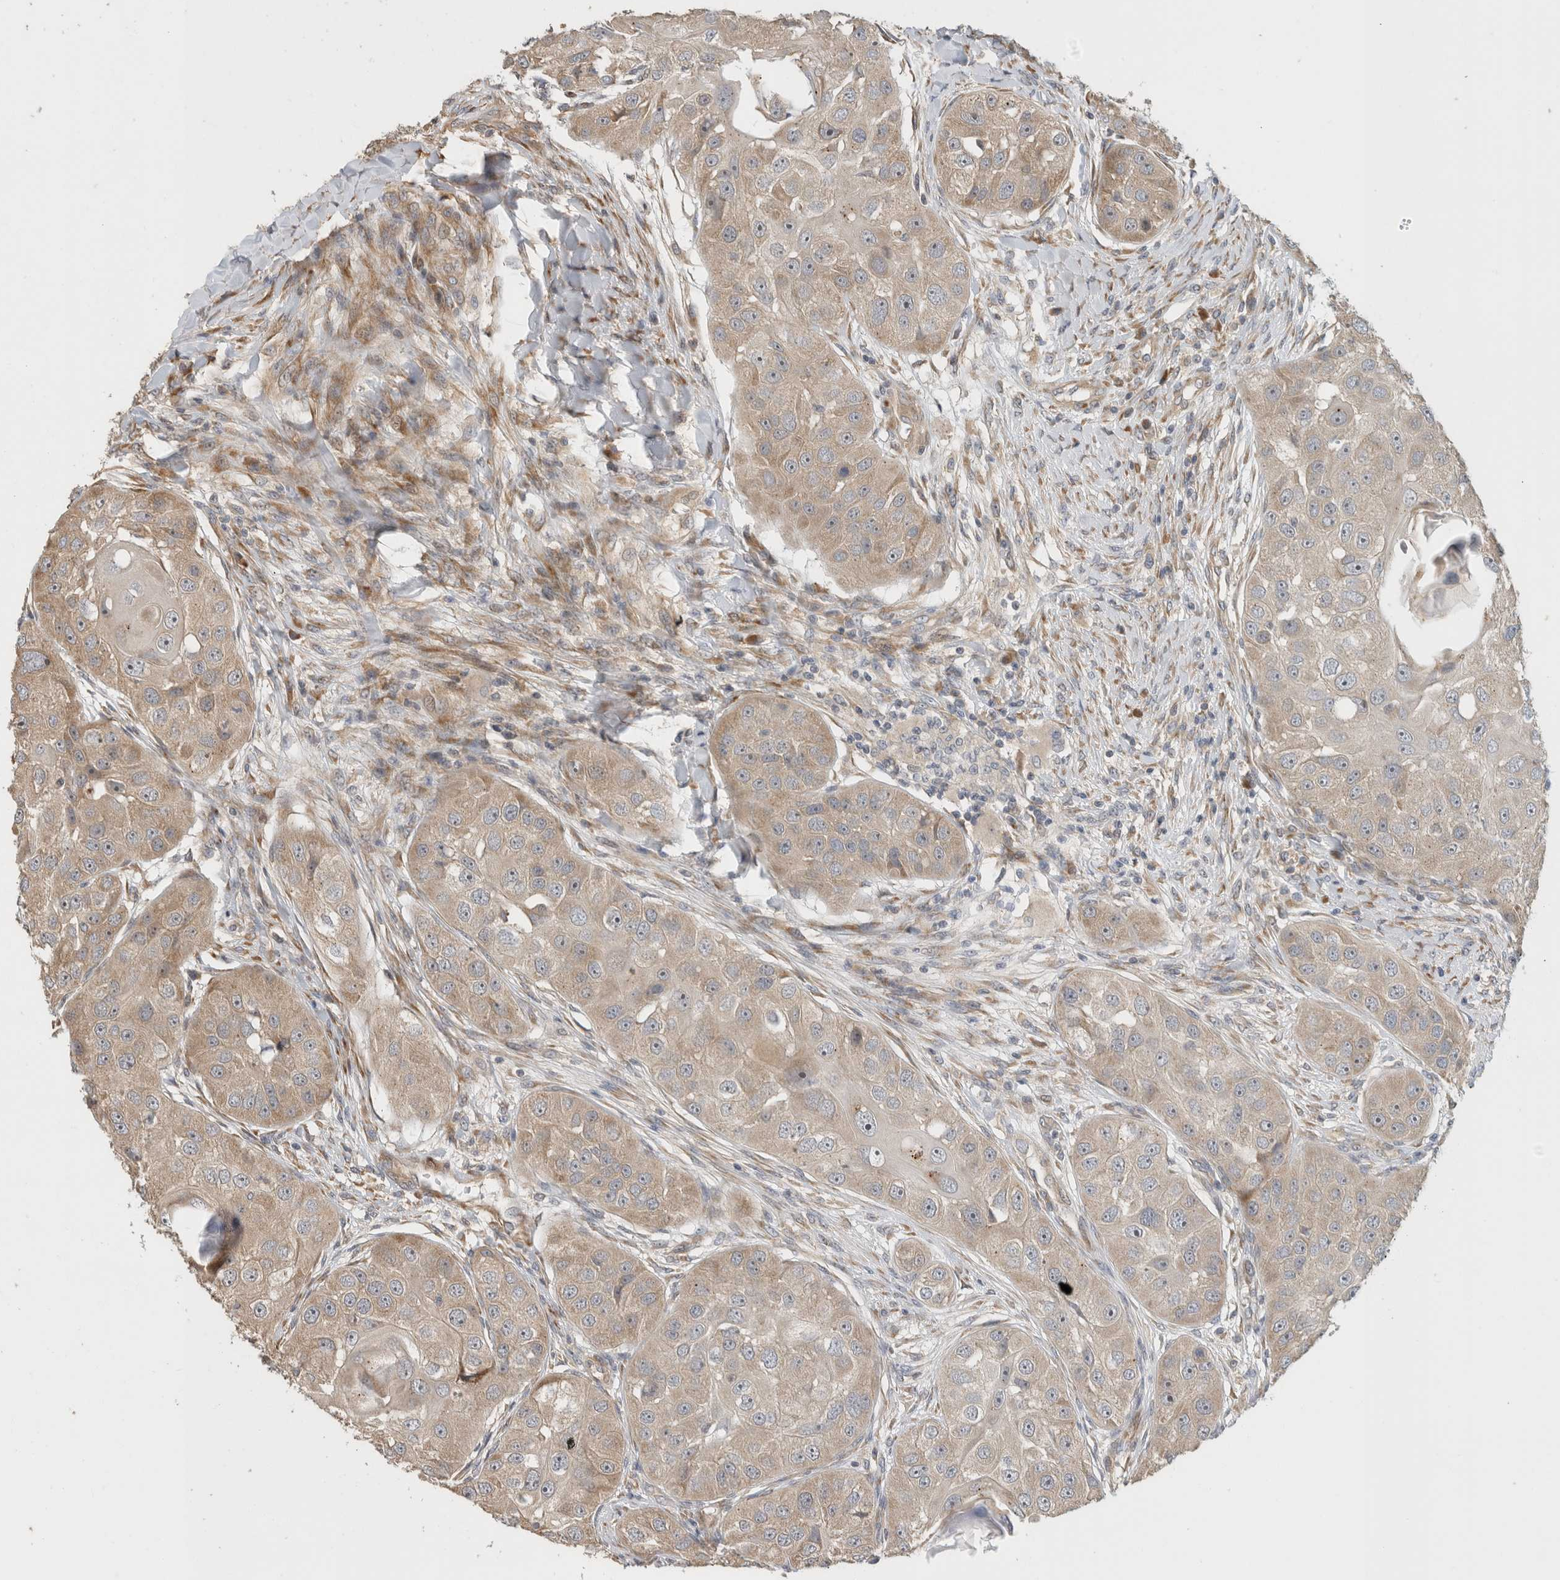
{"staining": {"intensity": "weak", "quantity": "25%-75%", "location": "cytoplasmic/membranous"}, "tissue": "head and neck cancer", "cell_type": "Tumor cells", "image_type": "cancer", "snomed": [{"axis": "morphology", "description": "Normal tissue, NOS"}, {"axis": "morphology", "description": "Squamous cell carcinoma, NOS"}, {"axis": "topography", "description": "Skeletal muscle"}, {"axis": "topography", "description": "Head-Neck"}], "caption": "Head and neck cancer stained with DAB (3,3'-diaminobenzidine) IHC demonstrates low levels of weak cytoplasmic/membranous staining in approximately 25%-75% of tumor cells.", "gene": "PCDHB15", "patient": {"sex": "male", "age": 51}}